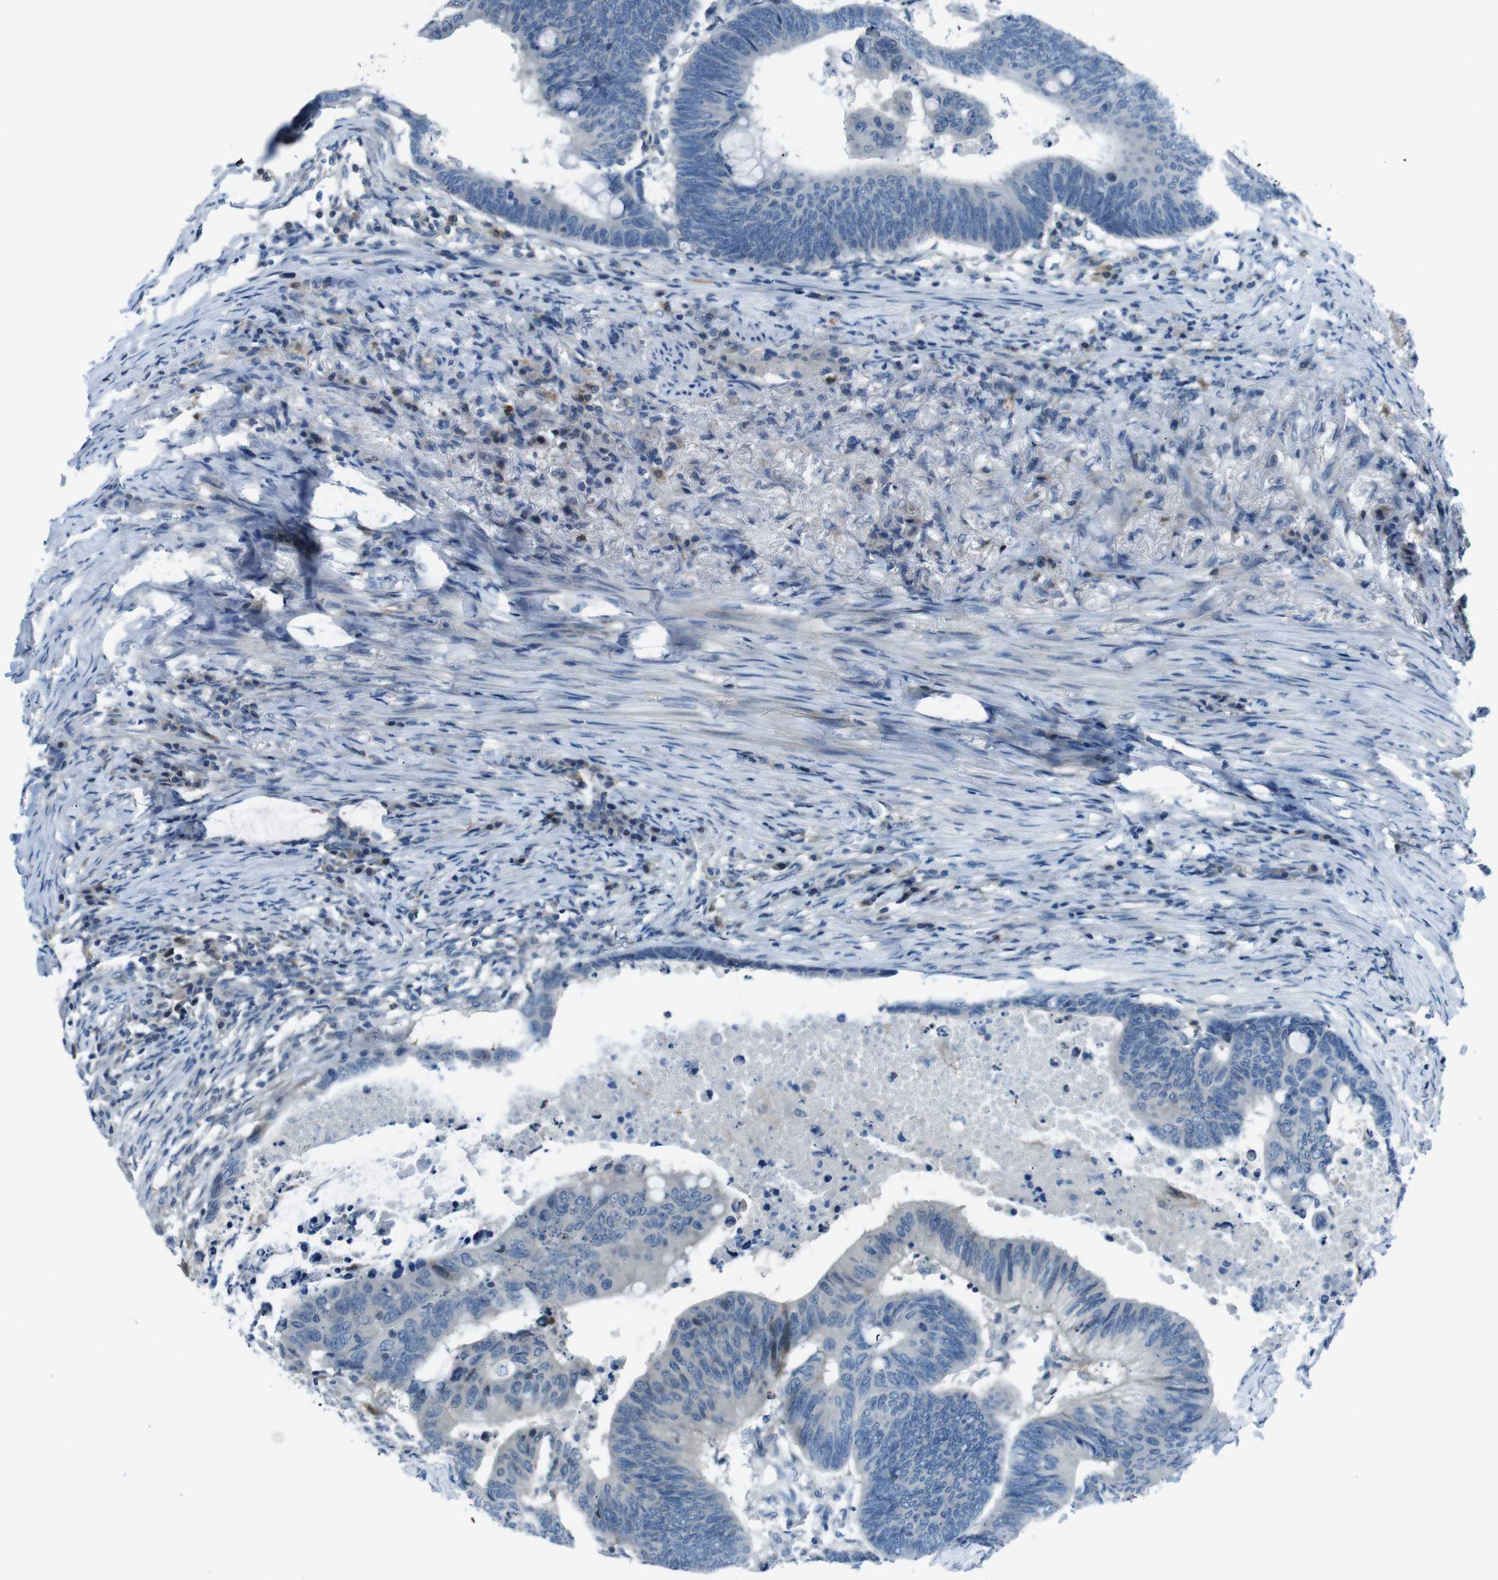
{"staining": {"intensity": "negative", "quantity": "none", "location": "none"}, "tissue": "colorectal cancer", "cell_type": "Tumor cells", "image_type": "cancer", "snomed": [{"axis": "morphology", "description": "Normal tissue, NOS"}, {"axis": "morphology", "description": "Adenocarcinoma, NOS"}, {"axis": "topography", "description": "Rectum"}, {"axis": "topography", "description": "Peripheral nerve tissue"}], "caption": "This is an immunohistochemistry (IHC) micrograph of human colorectal adenocarcinoma. There is no positivity in tumor cells.", "gene": "NANOS2", "patient": {"sex": "male", "age": 92}}